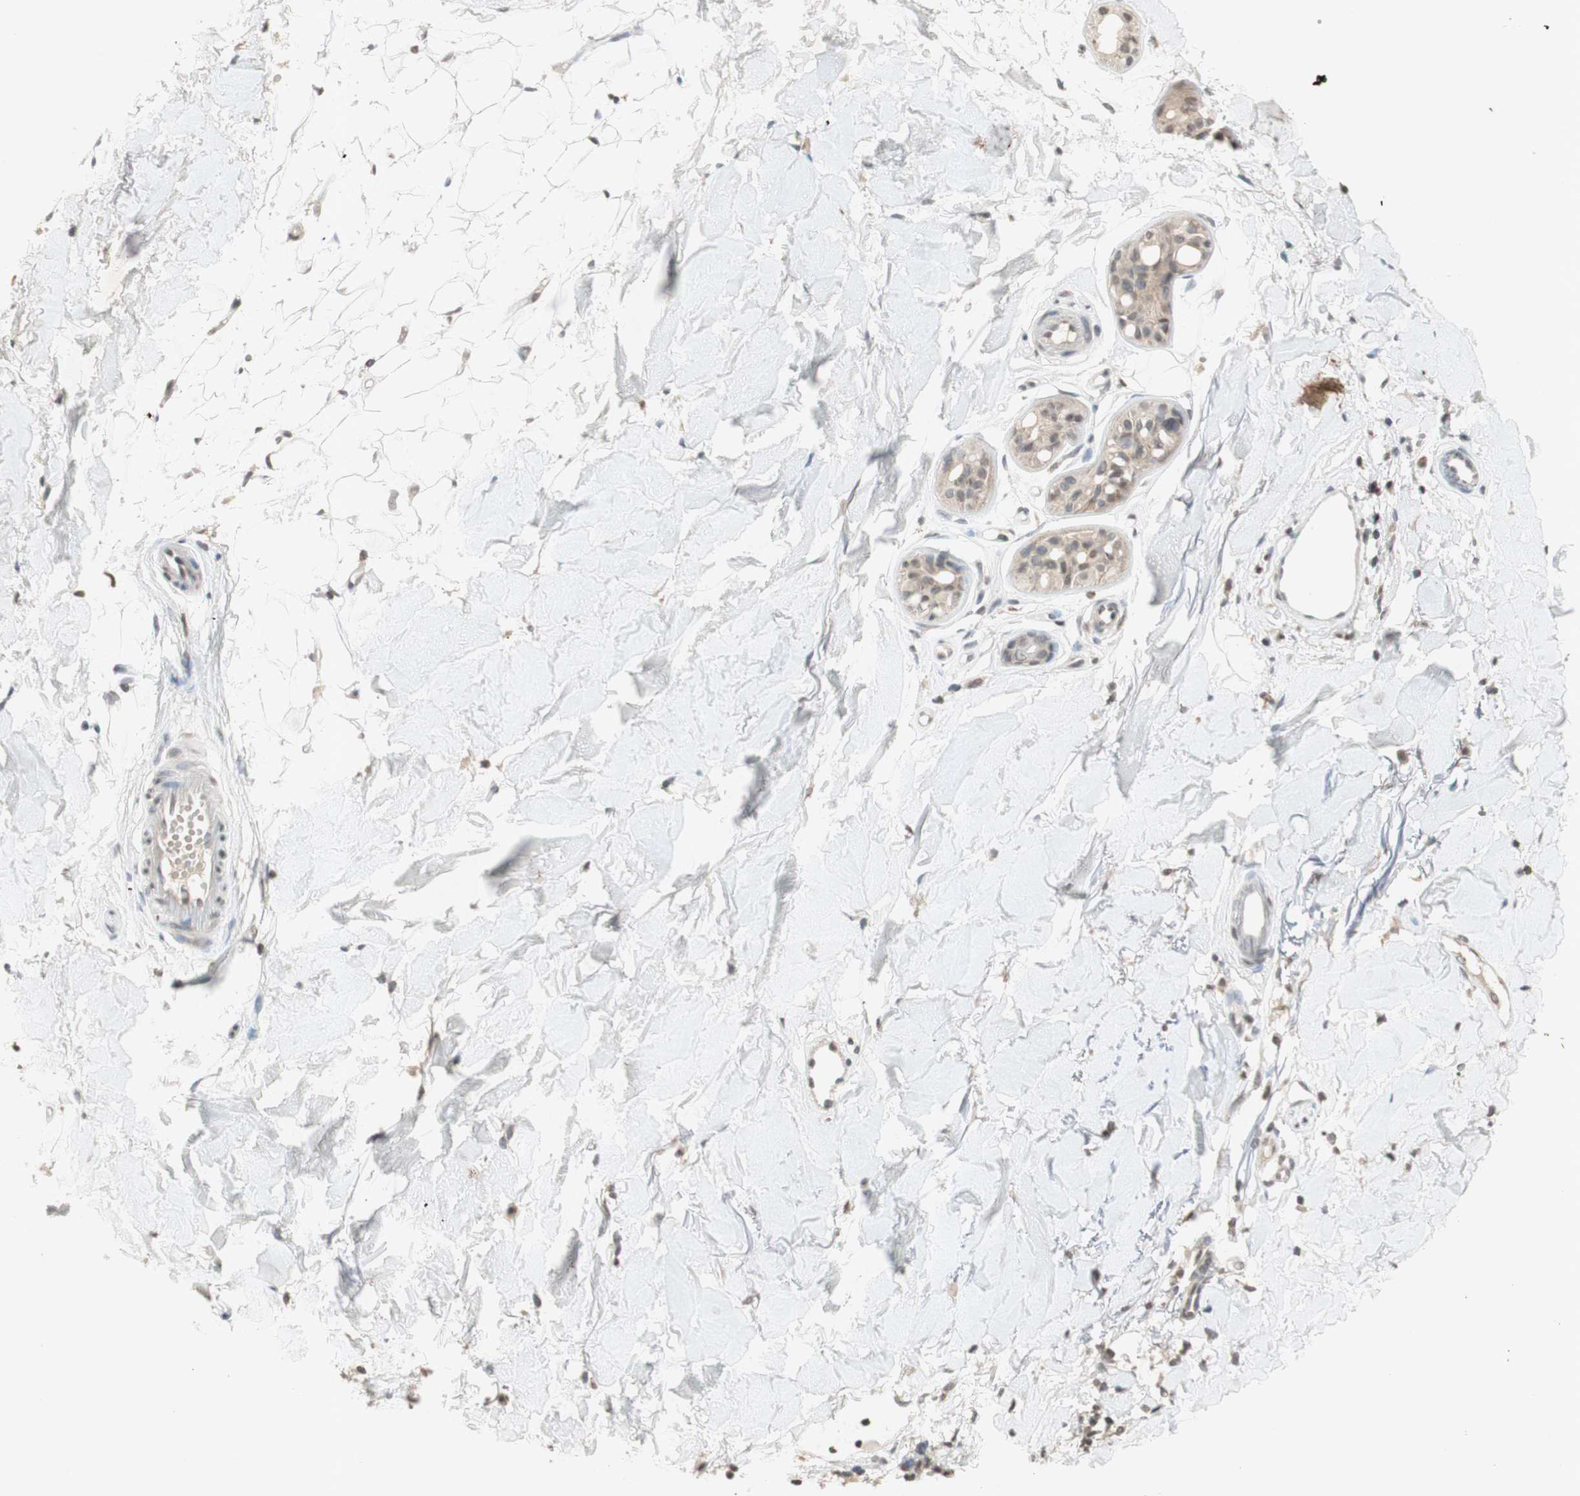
{"staining": {"intensity": "weak", "quantity": "25%-75%", "location": "cytoplasmic/membranous"}, "tissue": "skin cancer", "cell_type": "Tumor cells", "image_type": "cancer", "snomed": [{"axis": "morphology", "description": "Basal cell carcinoma"}, {"axis": "topography", "description": "Skin"}], "caption": "Basal cell carcinoma (skin) was stained to show a protein in brown. There is low levels of weak cytoplasmic/membranous expression in approximately 25%-75% of tumor cells. The protein of interest is stained brown, and the nuclei are stained in blue (DAB IHC with brightfield microscopy, high magnification).", "gene": "GLI1", "patient": {"sex": "female", "age": 58}}